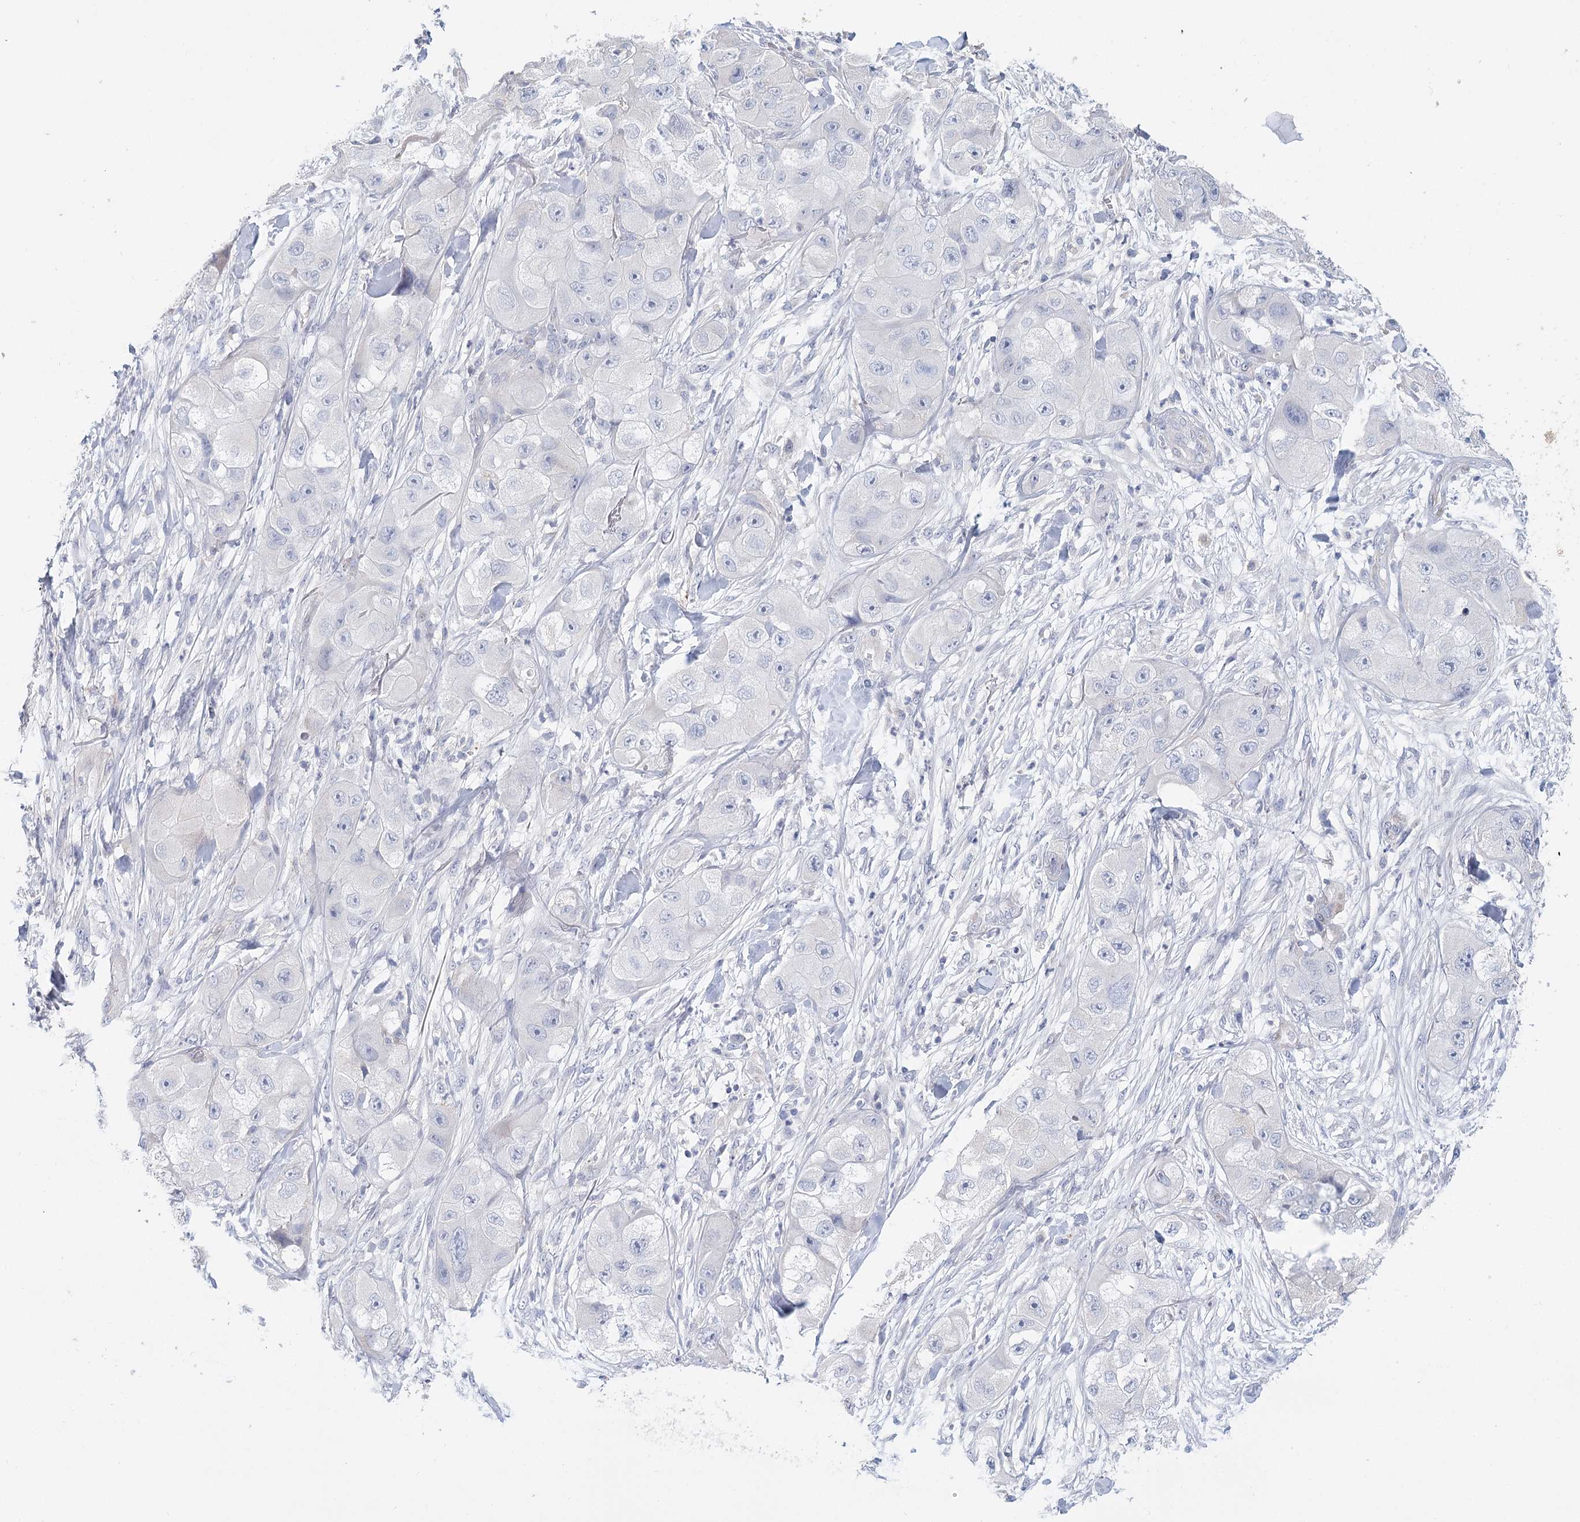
{"staining": {"intensity": "negative", "quantity": "none", "location": "none"}, "tissue": "skin cancer", "cell_type": "Tumor cells", "image_type": "cancer", "snomed": [{"axis": "morphology", "description": "Squamous cell carcinoma, NOS"}, {"axis": "topography", "description": "Skin"}, {"axis": "topography", "description": "Subcutis"}], "caption": "IHC micrograph of neoplastic tissue: human skin cancer stained with DAB reveals no significant protein staining in tumor cells.", "gene": "ARHGAP44", "patient": {"sex": "male", "age": 73}}